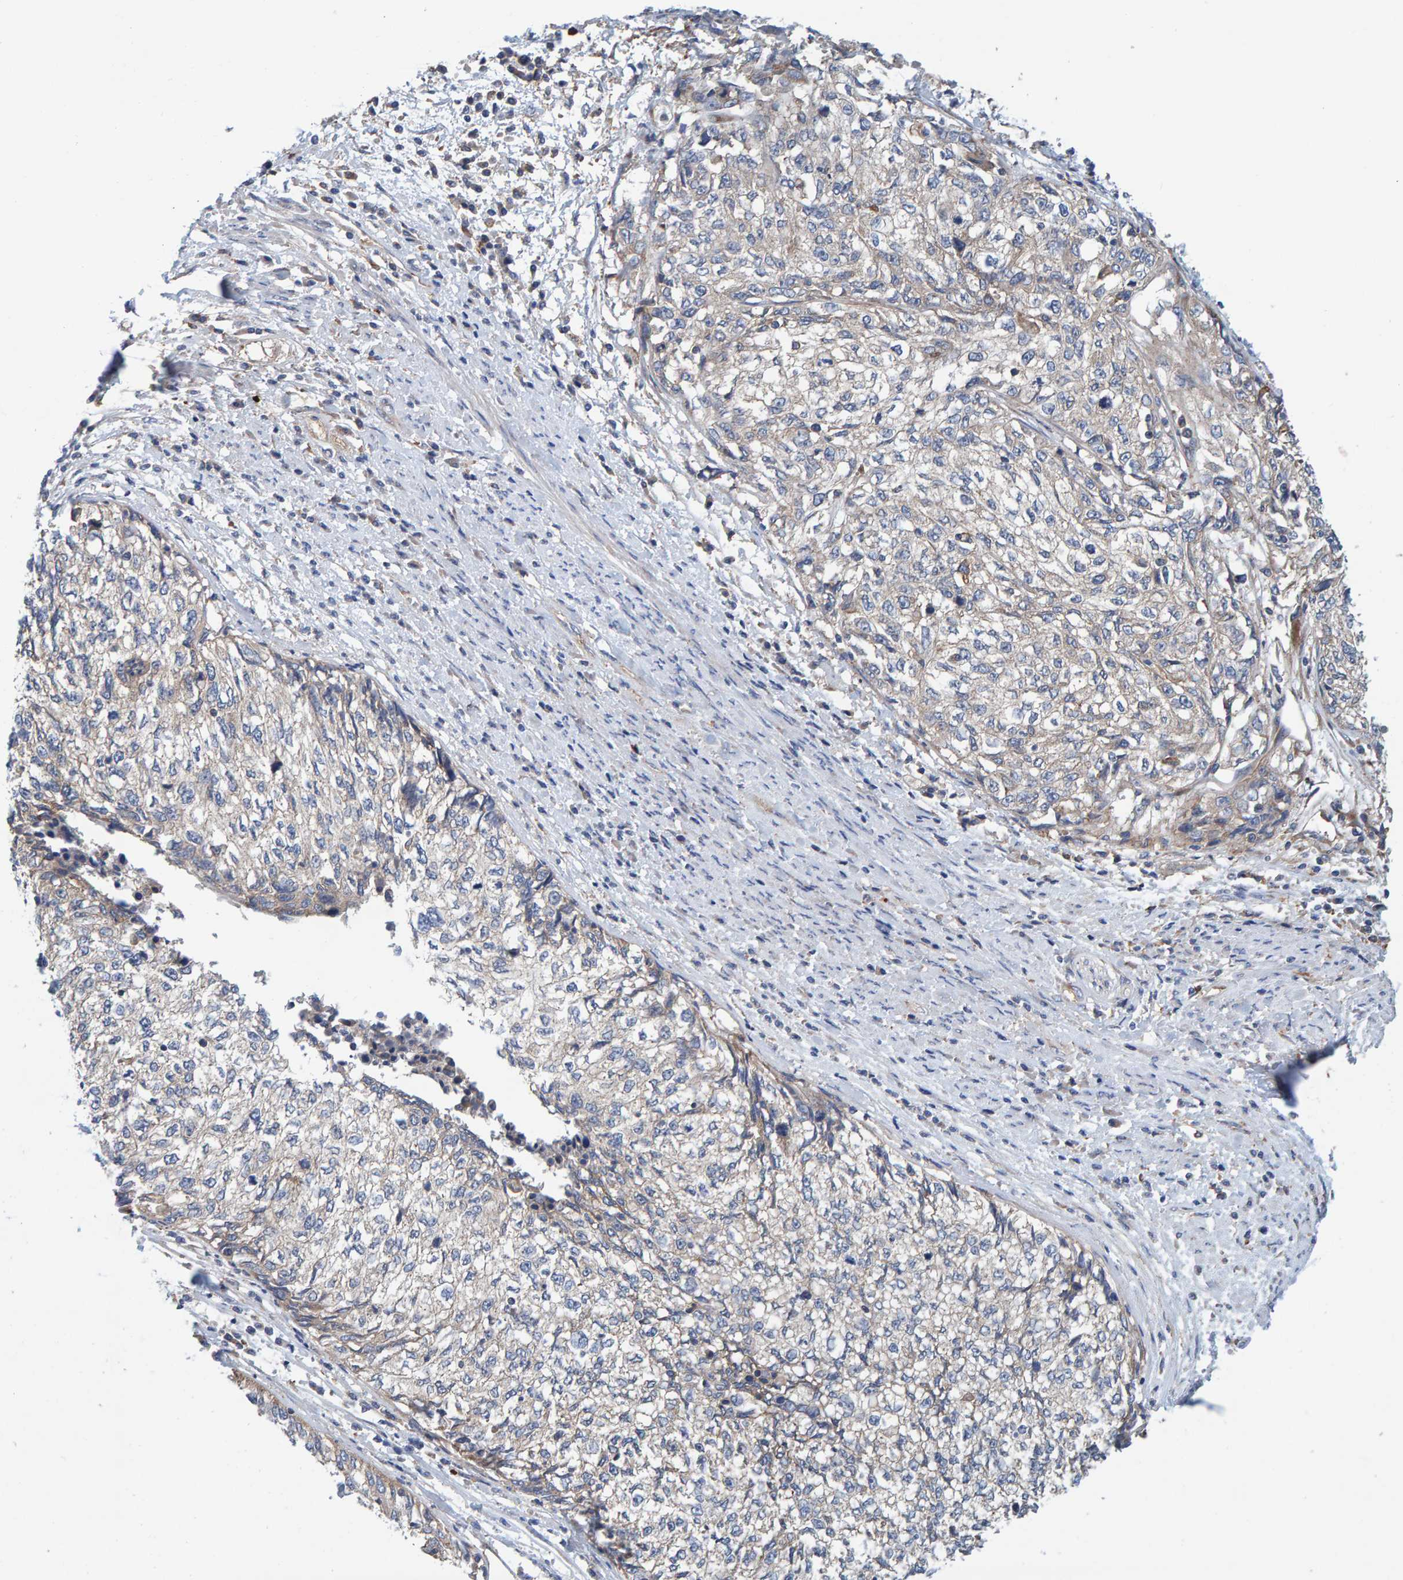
{"staining": {"intensity": "weak", "quantity": "<25%", "location": "cytoplasmic/membranous"}, "tissue": "cervical cancer", "cell_type": "Tumor cells", "image_type": "cancer", "snomed": [{"axis": "morphology", "description": "Squamous cell carcinoma, NOS"}, {"axis": "topography", "description": "Cervix"}], "caption": "Immunohistochemistry (IHC) micrograph of neoplastic tissue: human cervical squamous cell carcinoma stained with DAB exhibits no significant protein expression in tumor cells.", "gene": "MKLN1", "patient": {"sex": "female", "age": 57}}